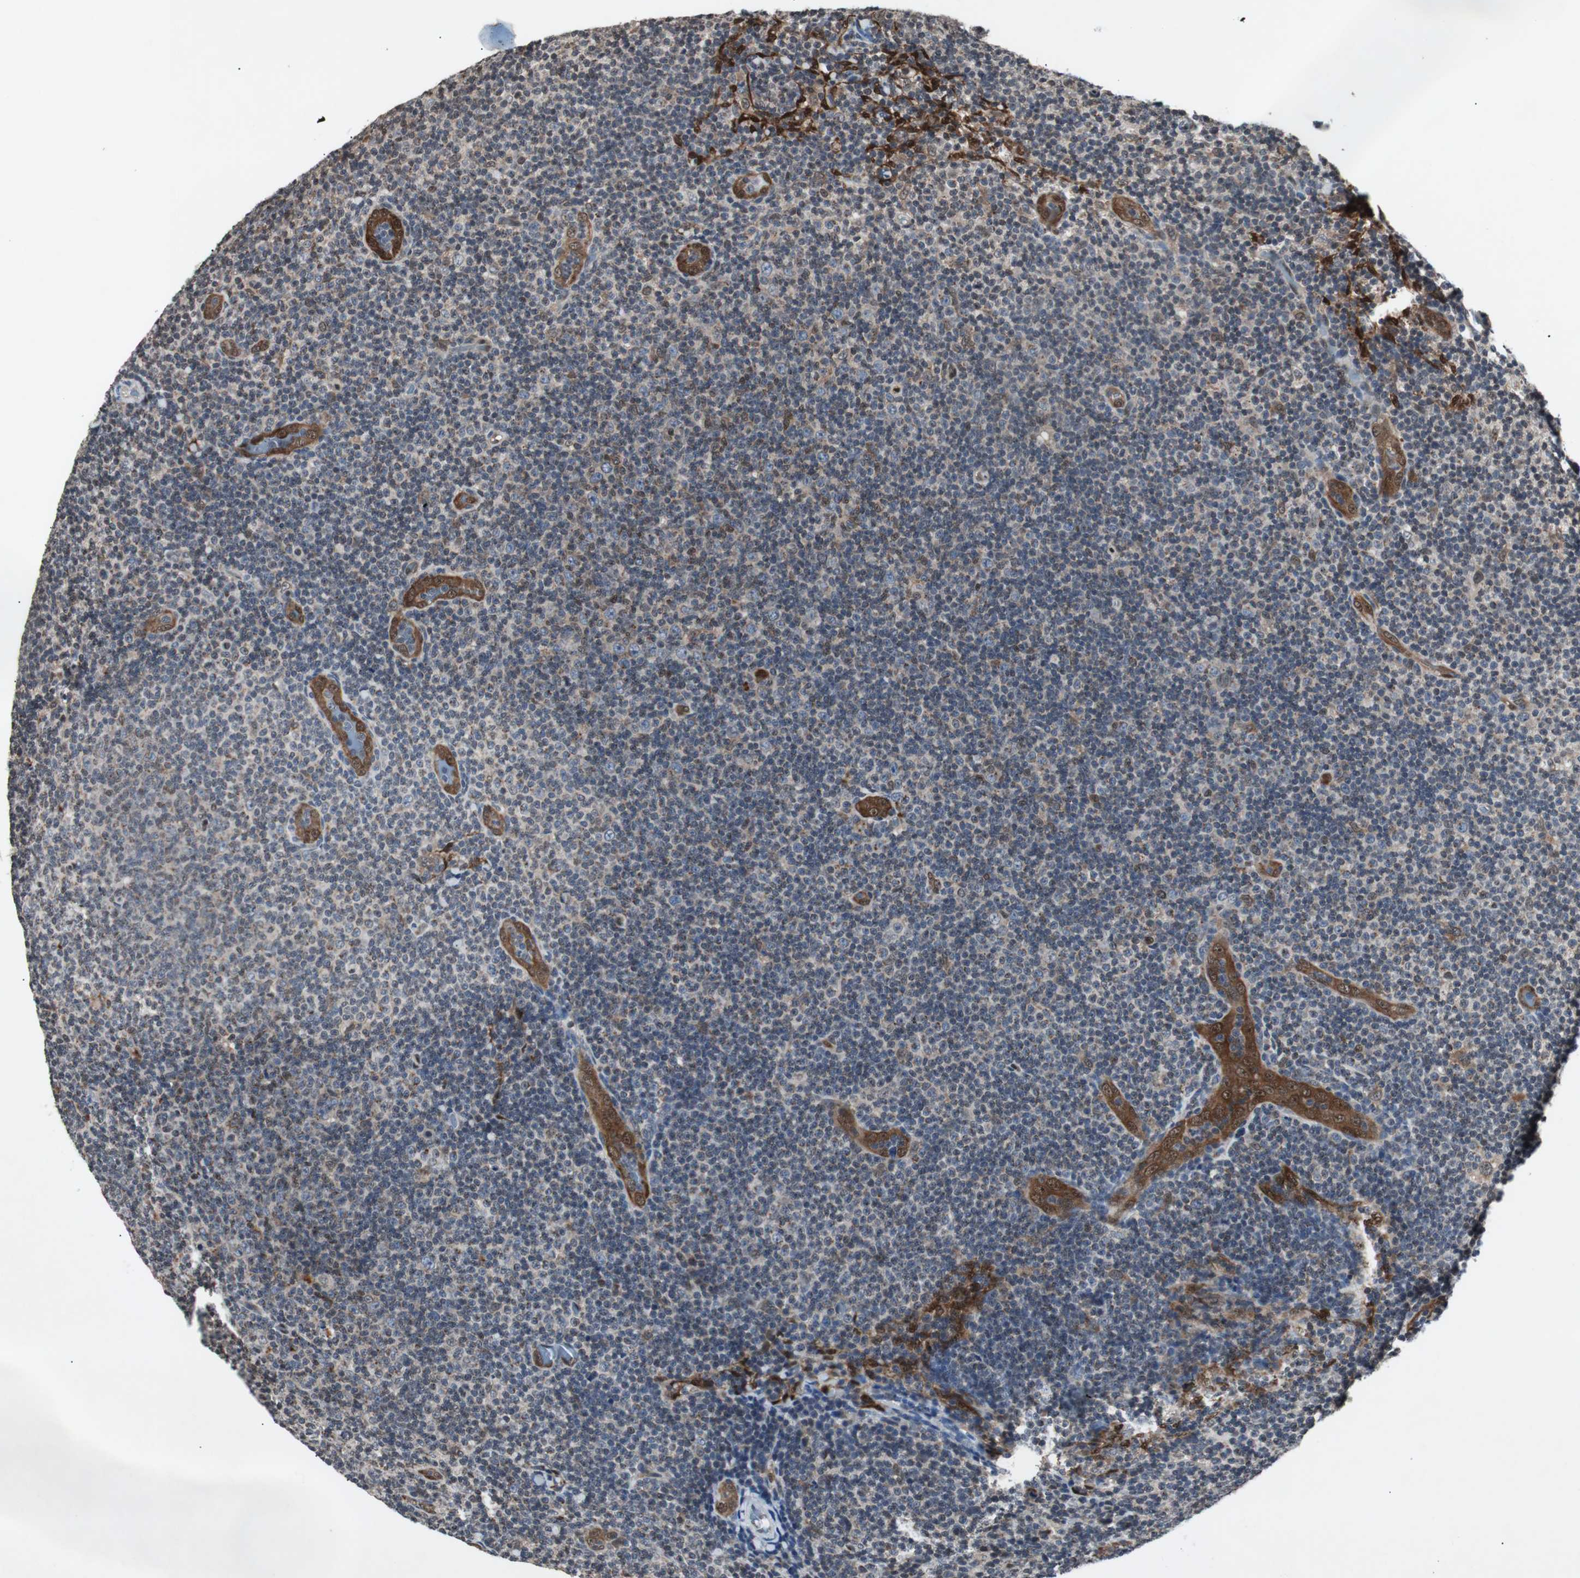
{"staining": {"intensity": "negative", "quantity": "none", "location": "none"}, "tissue": "lymphoma", "cell_type": "Tumor cells", "image_type": "cancer", "snomed": [{"axis": "morphology", "description": "Malignant lymphoma, non-Hodgkin's type, Low grade"}, {"axis": "topography", "description": "Lymph node"}], "caption": "Human lymphoma stained for a protein using immunohistochemistry (IHC) demonstrates no expression in tumor cells.", "gene": "SMAD1", "patient": {"sex": "male", "age": 83}}